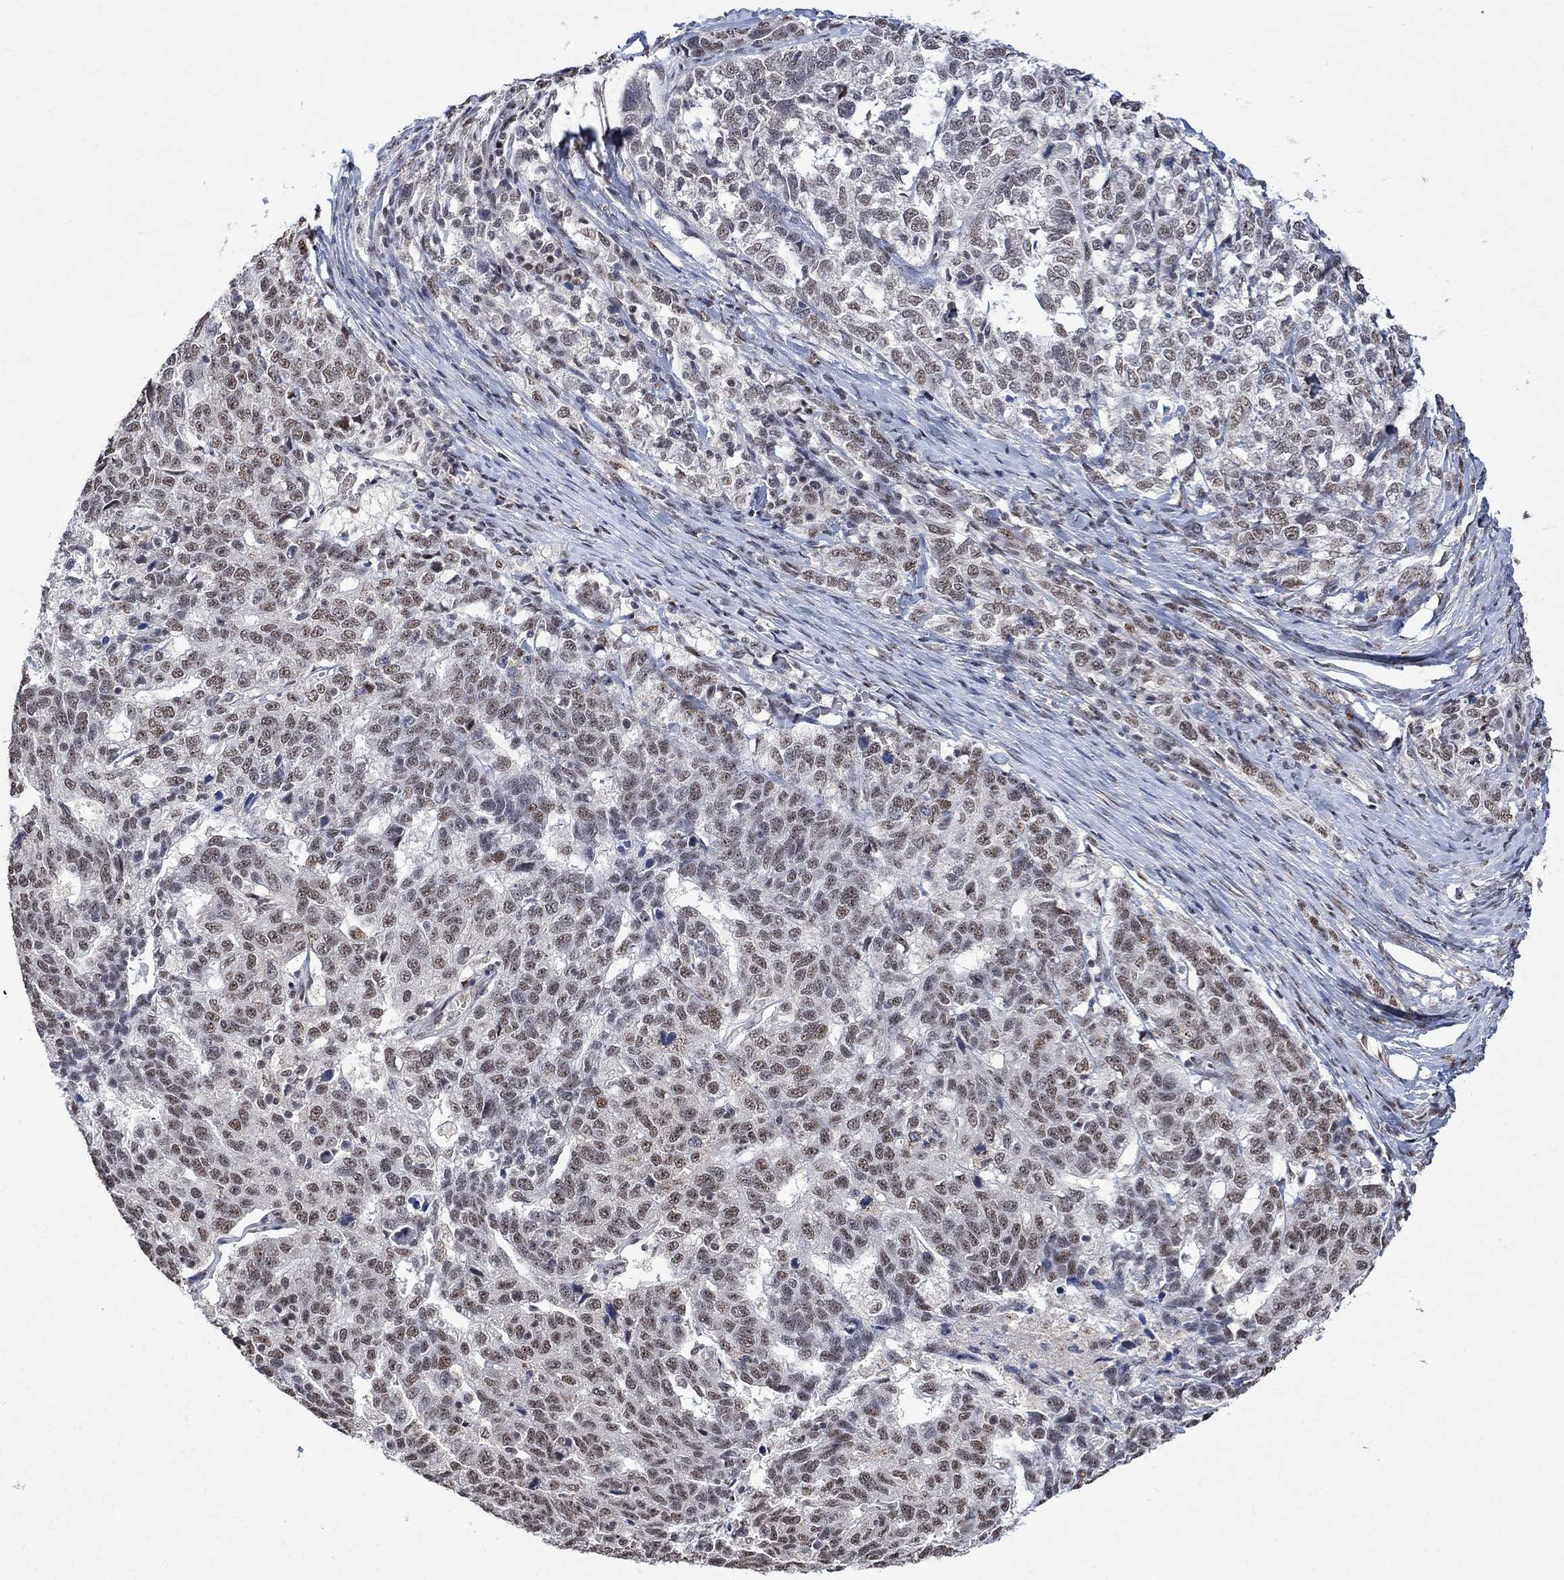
{"staining": {"intensity": "moderate", "quantity": "<25%", "location": "nuclear"}, "tissue": "ovarian cancer", "cell_type": "Tumor cells", "image_type": "cancer", "snomed": [{"axis": "morphology", "description": "Cystadenocarcinoma, serous, NOS"}, {"axis": "topography", "description": "Ovary"}], "caption": "Immunohistochemistry (IHC) photomicrograph of human serous cystadenocarcinoma (ovarian) stained for a protein (brown), which reveals low levels of moderate nuclear expression in about <25% of tumor cells.", "gene": "E4F1", "patient": {"sex": "female", "age": 71}}